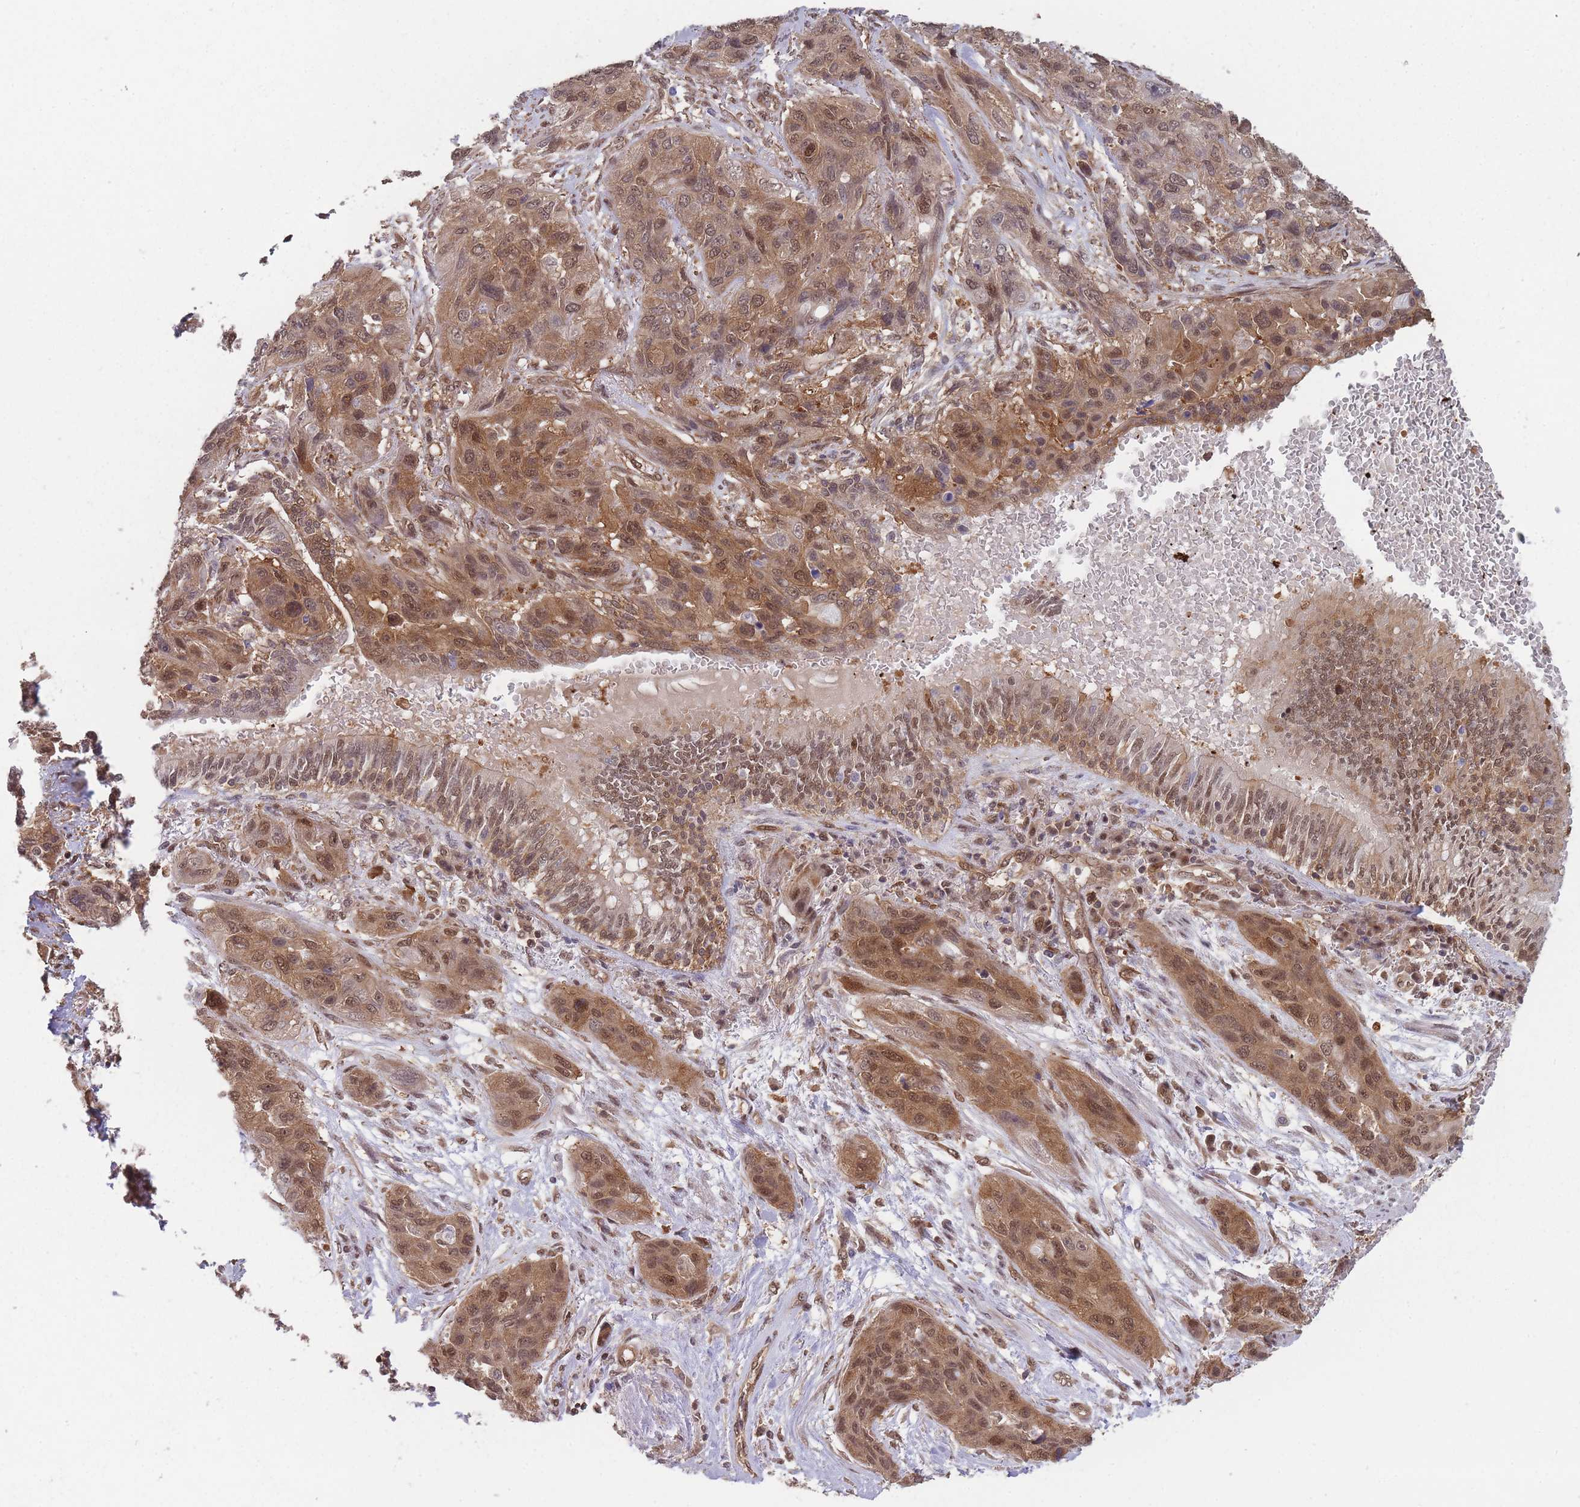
{"staining": {"intensity": "moderate", "quantity": ">75%", "location": "cytoplasmic/membranous,nuclear"}, "tissue": "lung cancer", "cell_type": "Tumor cells", "image_type": "cancer", "snomed": [{"axis": "morphology", "description": "Squamous cell carcinoma, NOS"}, {"axis": "topography", "description": "Lung"}], "caption": "An IHC histopathology image of tumor tissue is shown. Protein staining in brown labels moderate cytoplasmic/membranous and nuclear positivity in lung squamous cell carcinoma within tumor cells. (DAB (3,3'-diaminobenzidine) IHC with brightfield microscopy, high magnification).", "gene": "PPP6R3", "patient": {"sex": "female", "age": 70}}